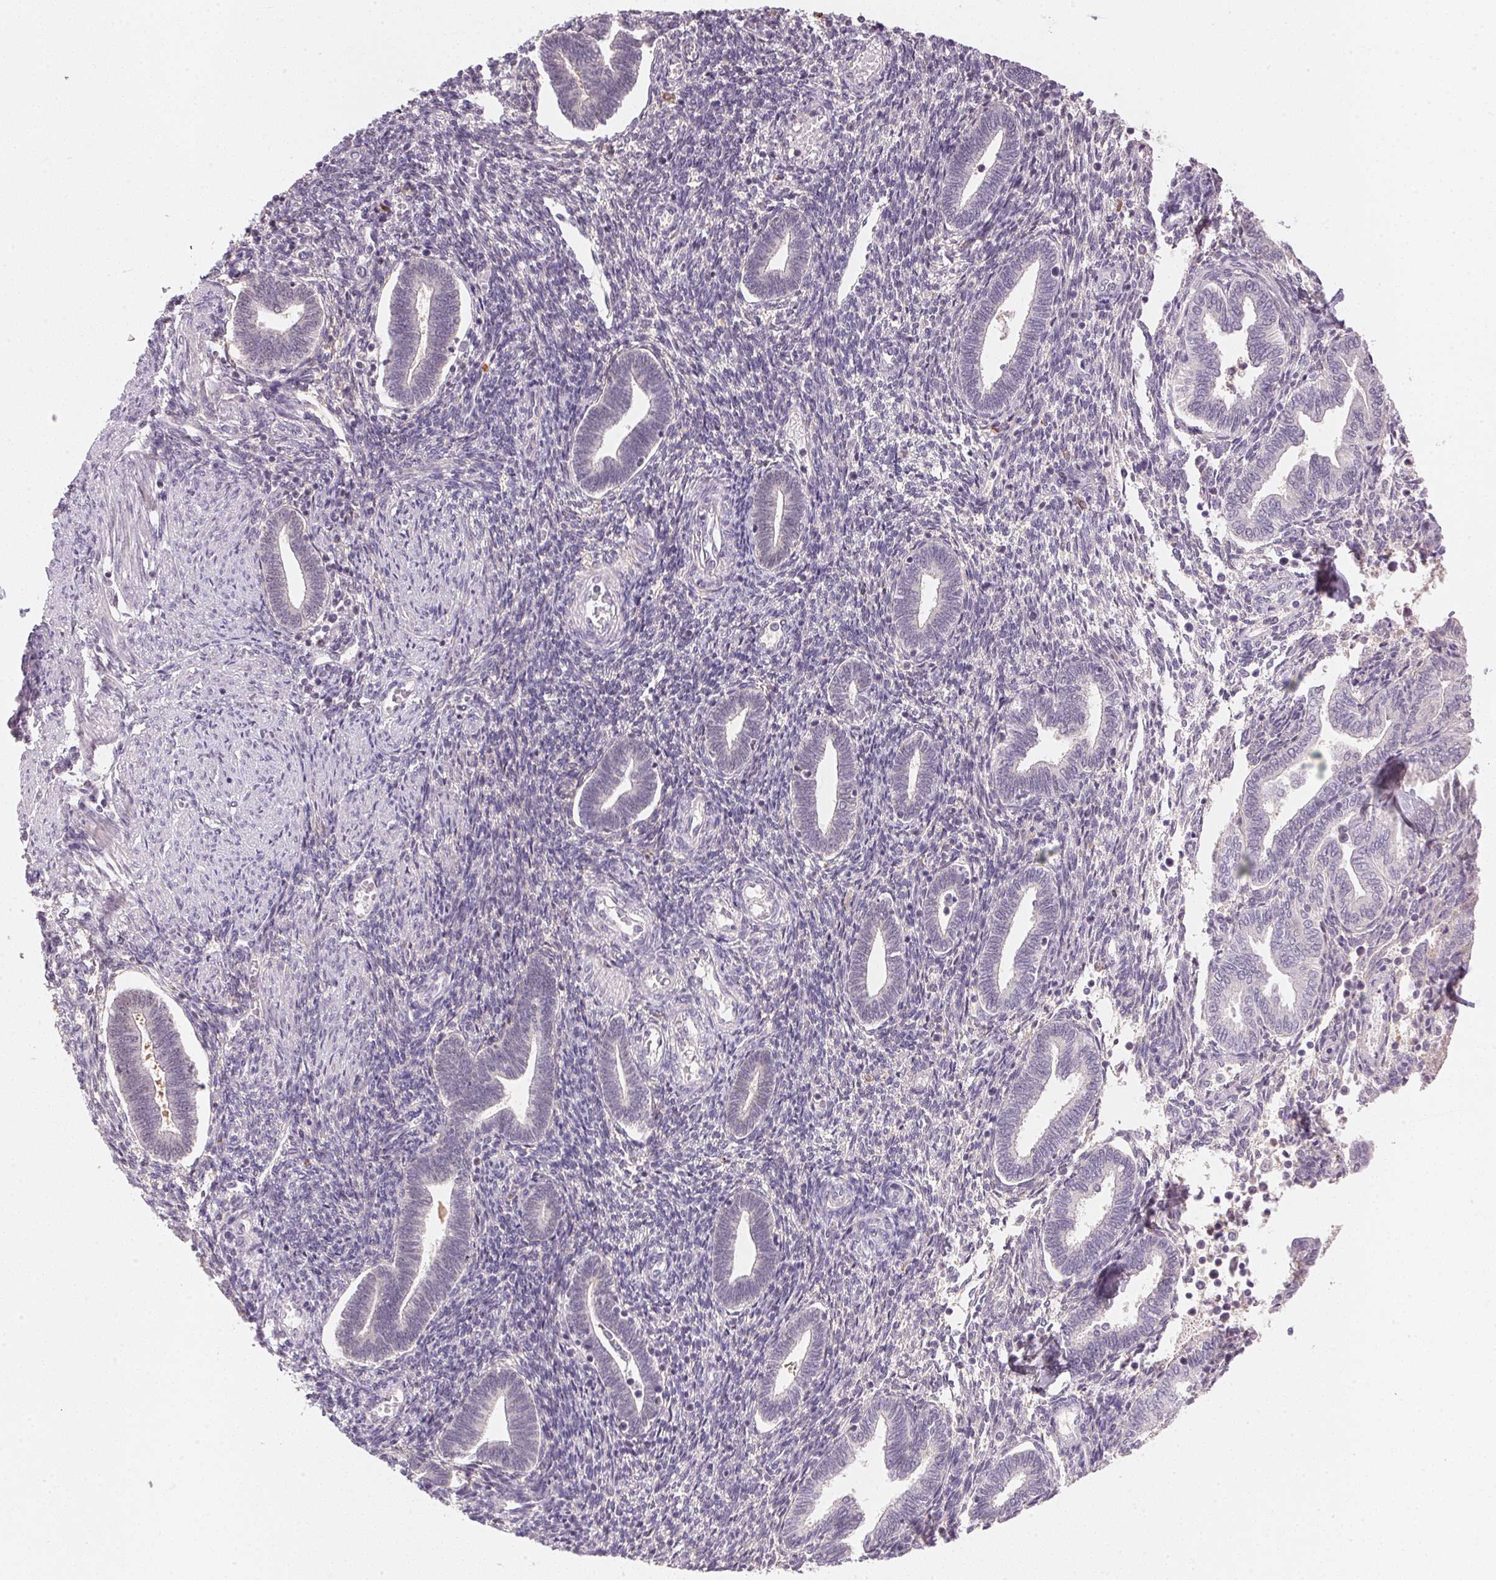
{"staining": {"intensity": "negative", "quantity": "none", "location": "none"}, "tissue": "endometrium", "cell_type": "Cells in endometrial stroma", "image_type": "normal", "snomed": [{"axis": "morphology", "description": "Normal tissue, NOS"}, {"axis": "topography", "description": "Endometrium"}], "caption": "High power microscopy histopathology image of an immunohistochemistry (IHC) image of unremarkable endometrium, revealing no significant staining in cells in endometrial stroma. Nuclei are stained in blue.", "gene": "FNDC4", "patient": {"sex": "female", "age": 42}}